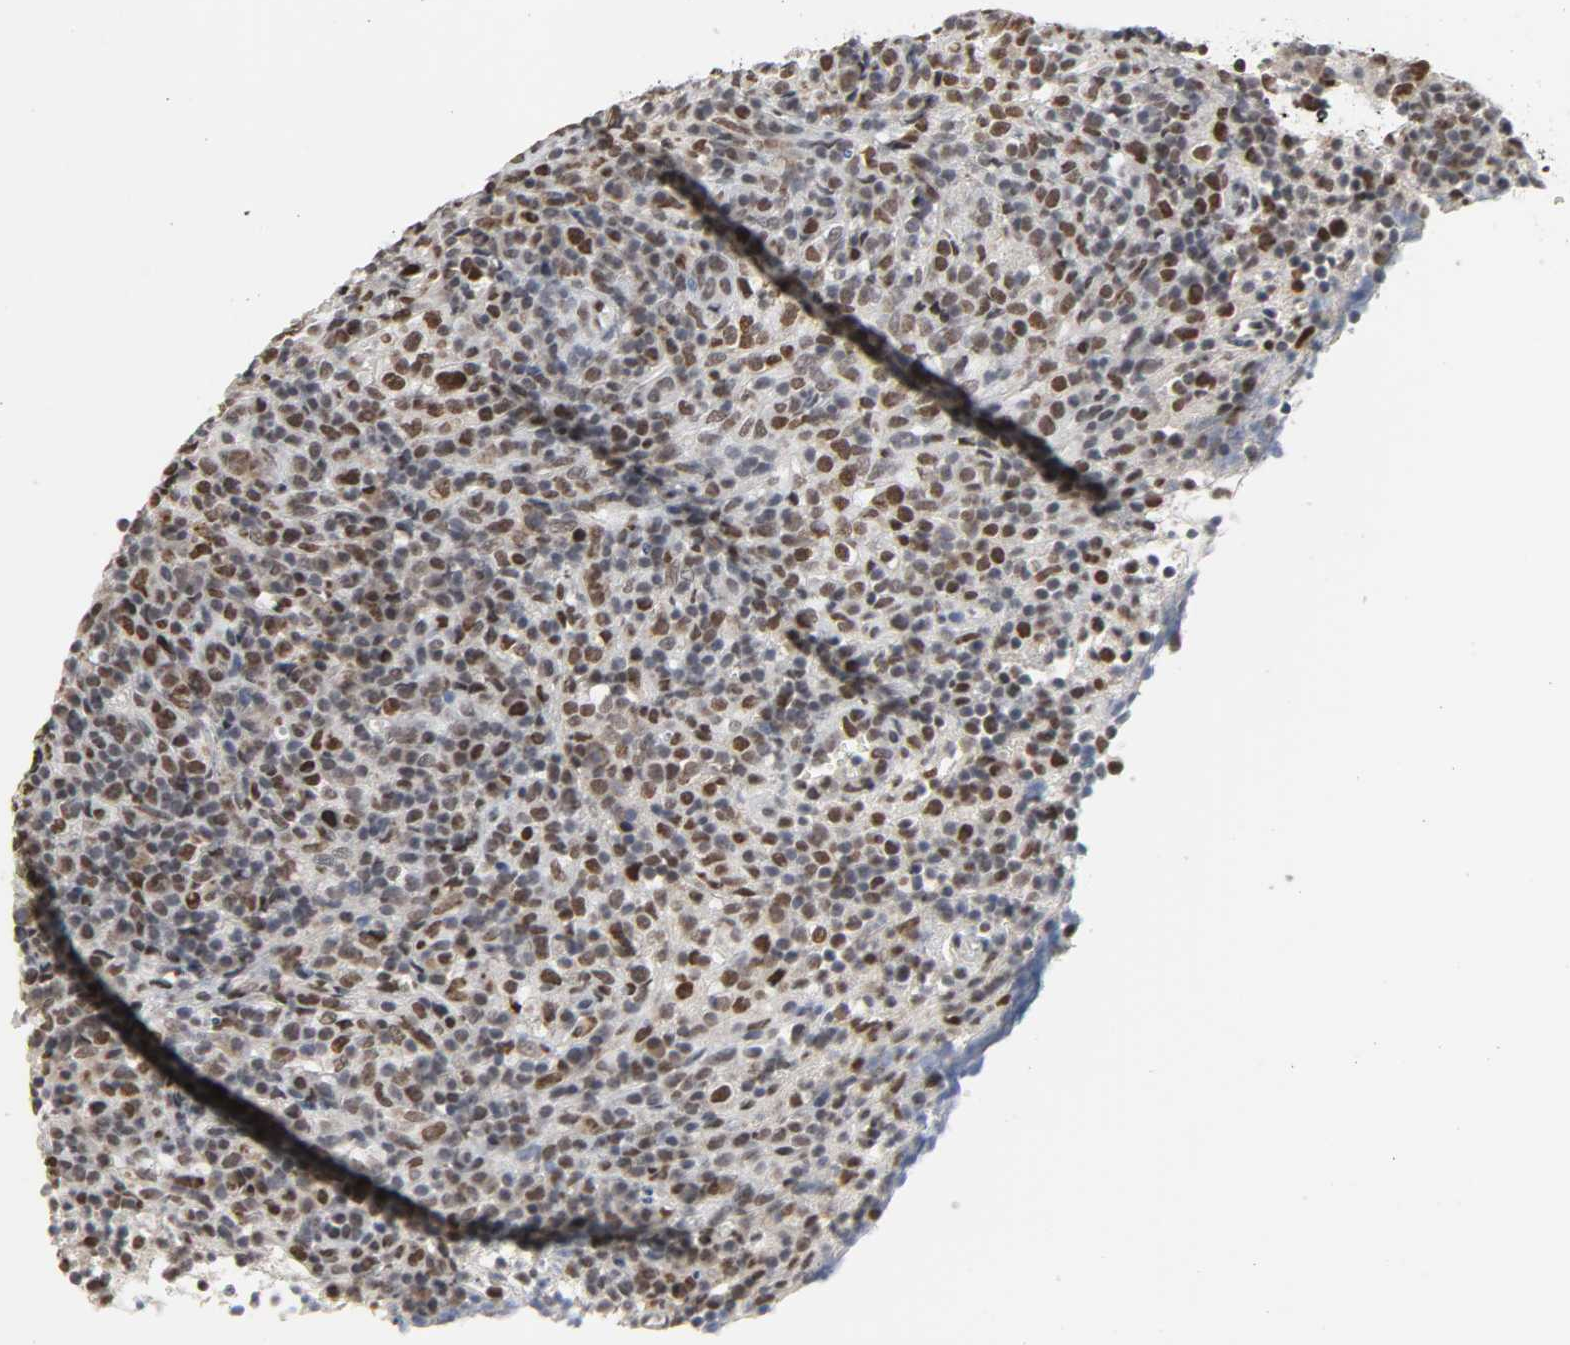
{"staining": {"intensity": "weak", "quantity": ">75%", "location": "nuclear"}, "tissue": "lymphoma", "cell_type": "Tumor cells", "image_type": "cancer", "snomed": [{"axis": "morphology", "description": "Malignant lymphoma, non-Hodgkin's type, High grade"}, {"axis": "topography", "description": "Lymph node"}], "caption": "Tumor cells exhibit low levels of weak nuclear staining in approximately >75% of cells in human high-grade malignant lymphoma, non-Hodgkin's type.", "gene": "DAZAP1", "patient": {"sex": "female", "age": 76}}